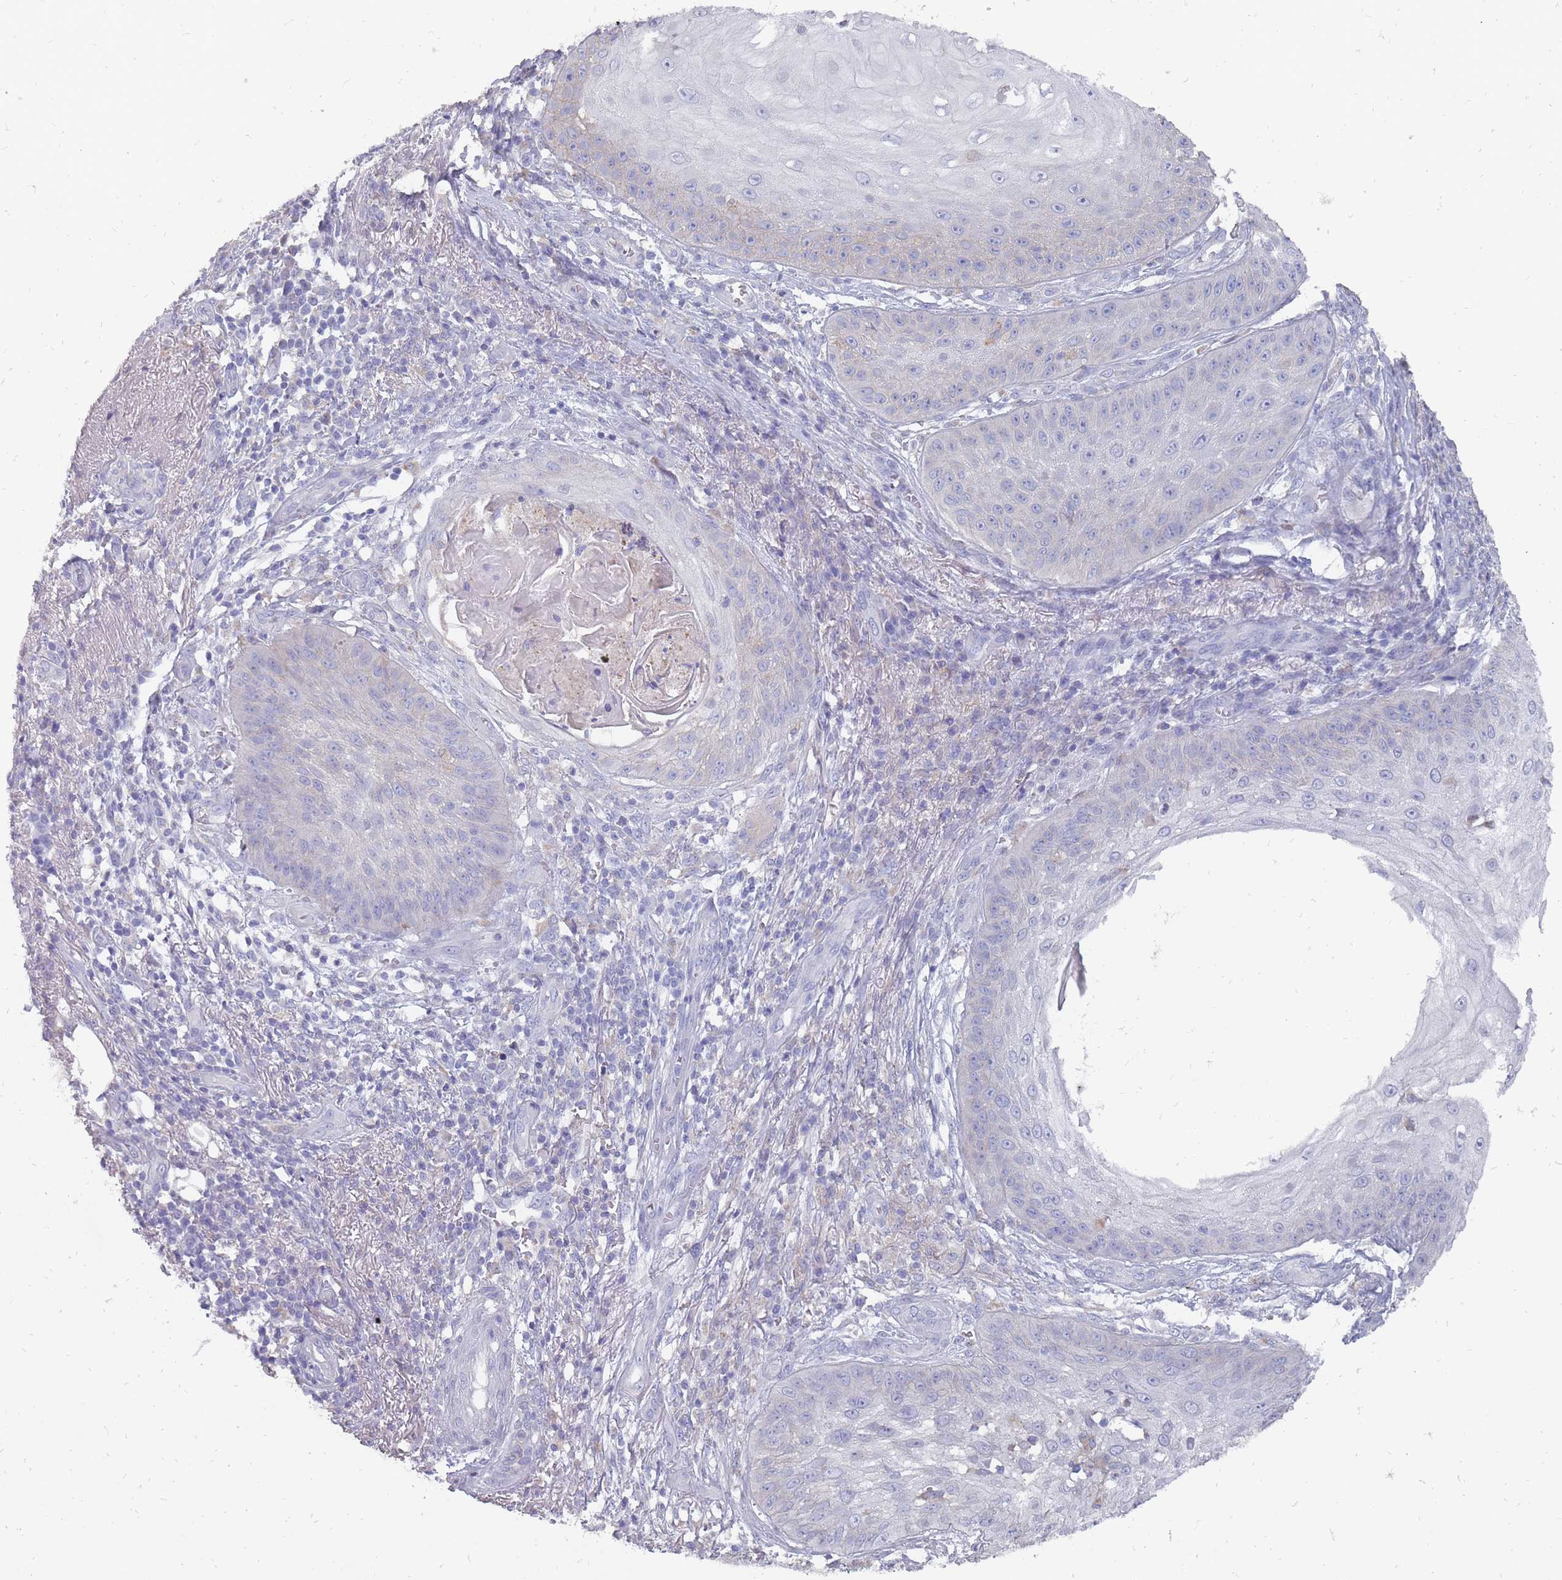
{"staining": {"intensity": "negative", "quantity": "none", "location": "none"}, "tissue": "skin cancer", "cell_type": "Tumor cells", "image_type": "cancer", "snomed": [{"axis": "morphology", "description": "Squamous cell carcinoma, NOS"}, {"axis": "topography", "description": "Skin"}], "caption": "Photomicrograph shows no significant protein expression in tumor cells of squamous cell carcinoma (skin).", "gene": "OTULINL", "patient": {"sex": "male", "age": 70}}